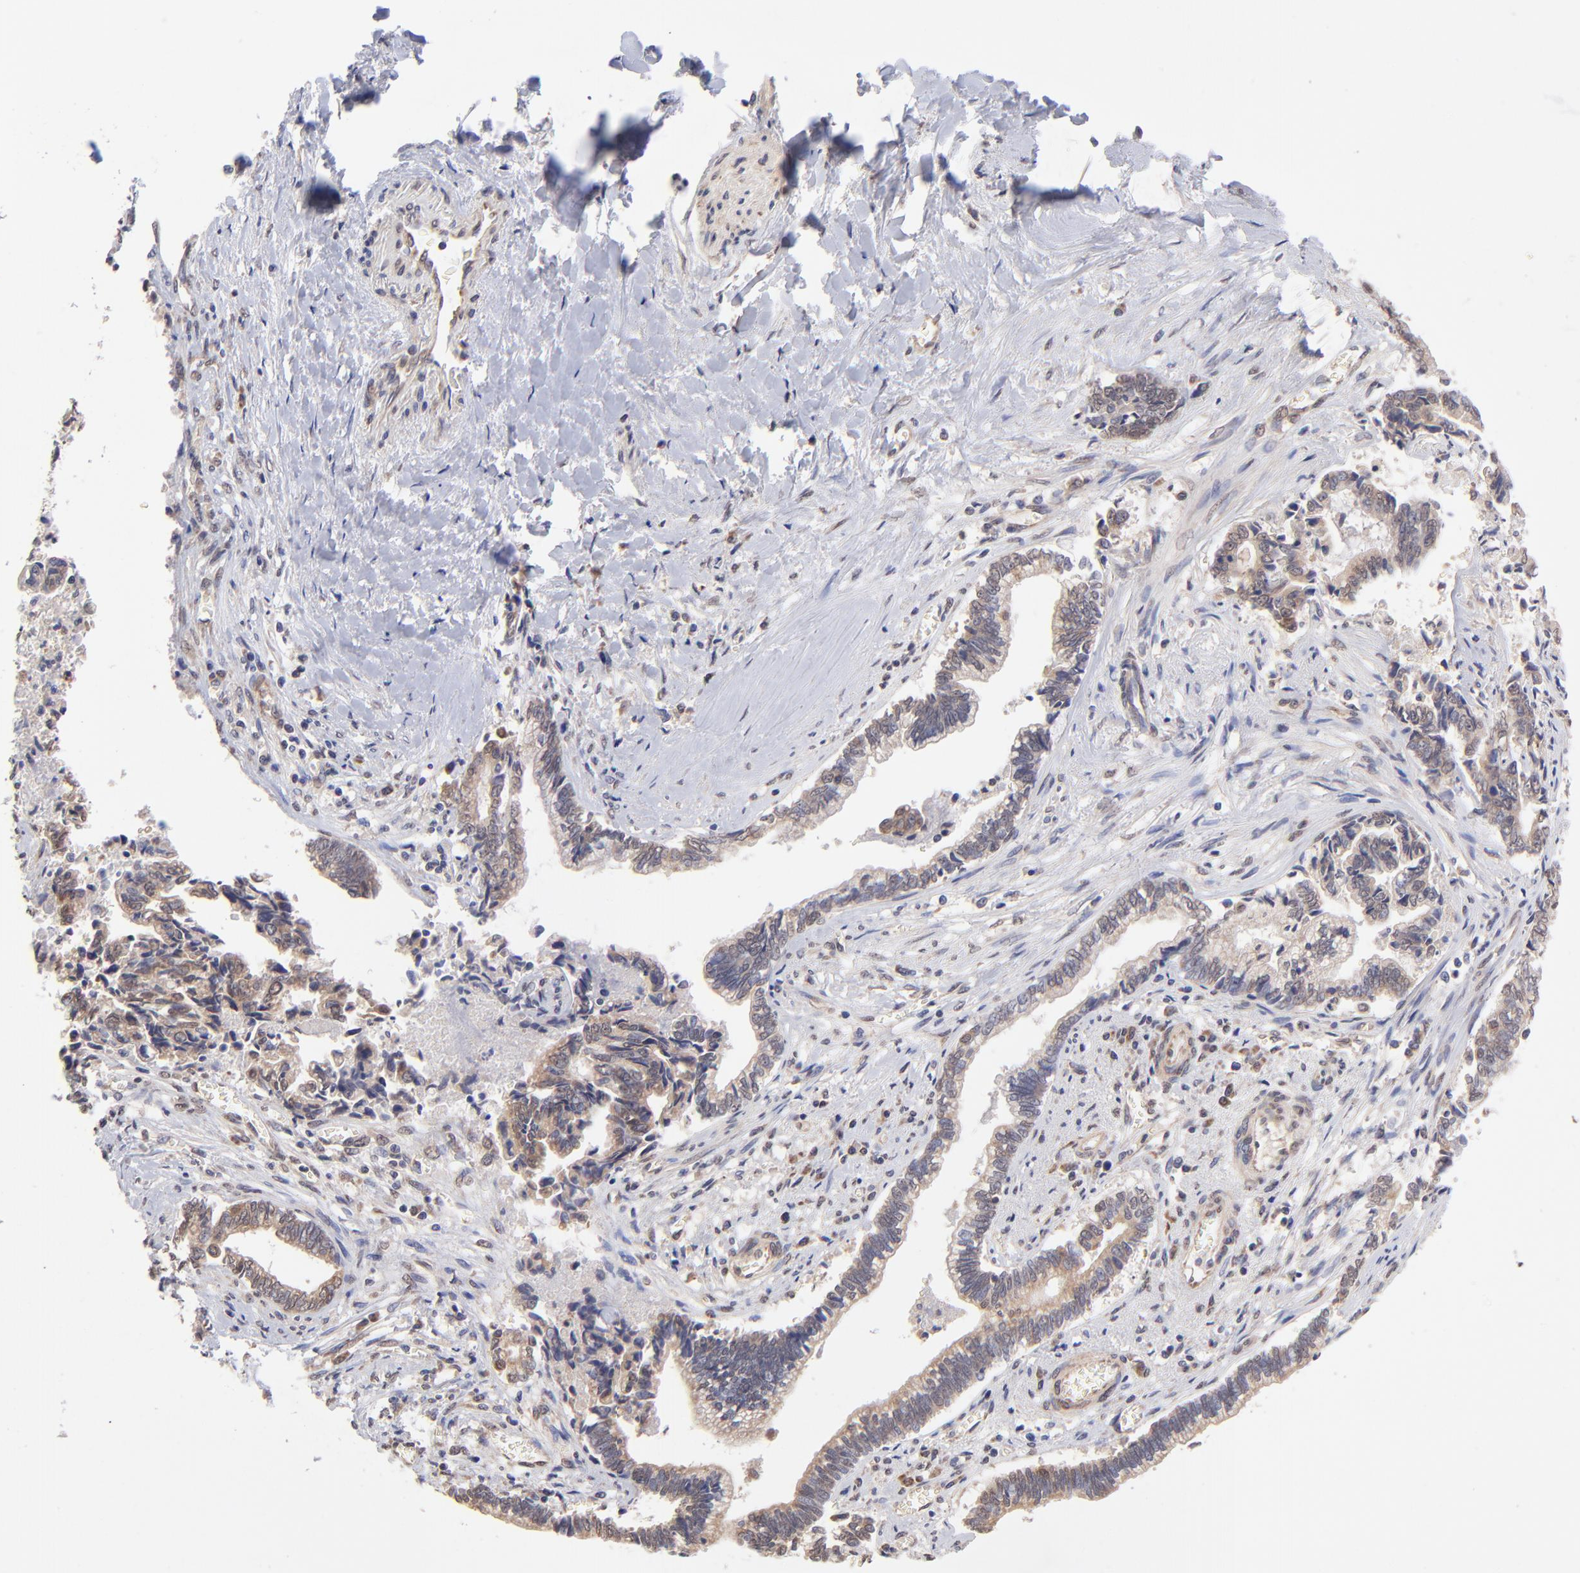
{"staining": {"intensity": "moderate", "quantity": "25%-75%", "location": "cytoplasmic/membranous"}, "tissue": "liver cancer", "cell_type": "Tumor cells", "image_type": "cancer", "snomed": [{"axis": "morphology", "description": "Cholangiocarcinoma"}, {"axis": "topography", "description": "Liver"}], "caption": "There is medium levels of moderate cytoplasmic/membranous staining in tumor cells of liver cancer, as demonstrated by immunohistochemical staining (brown color).", "gene": "UBE2H", "patient": {"sex": "male", "age": 57}}